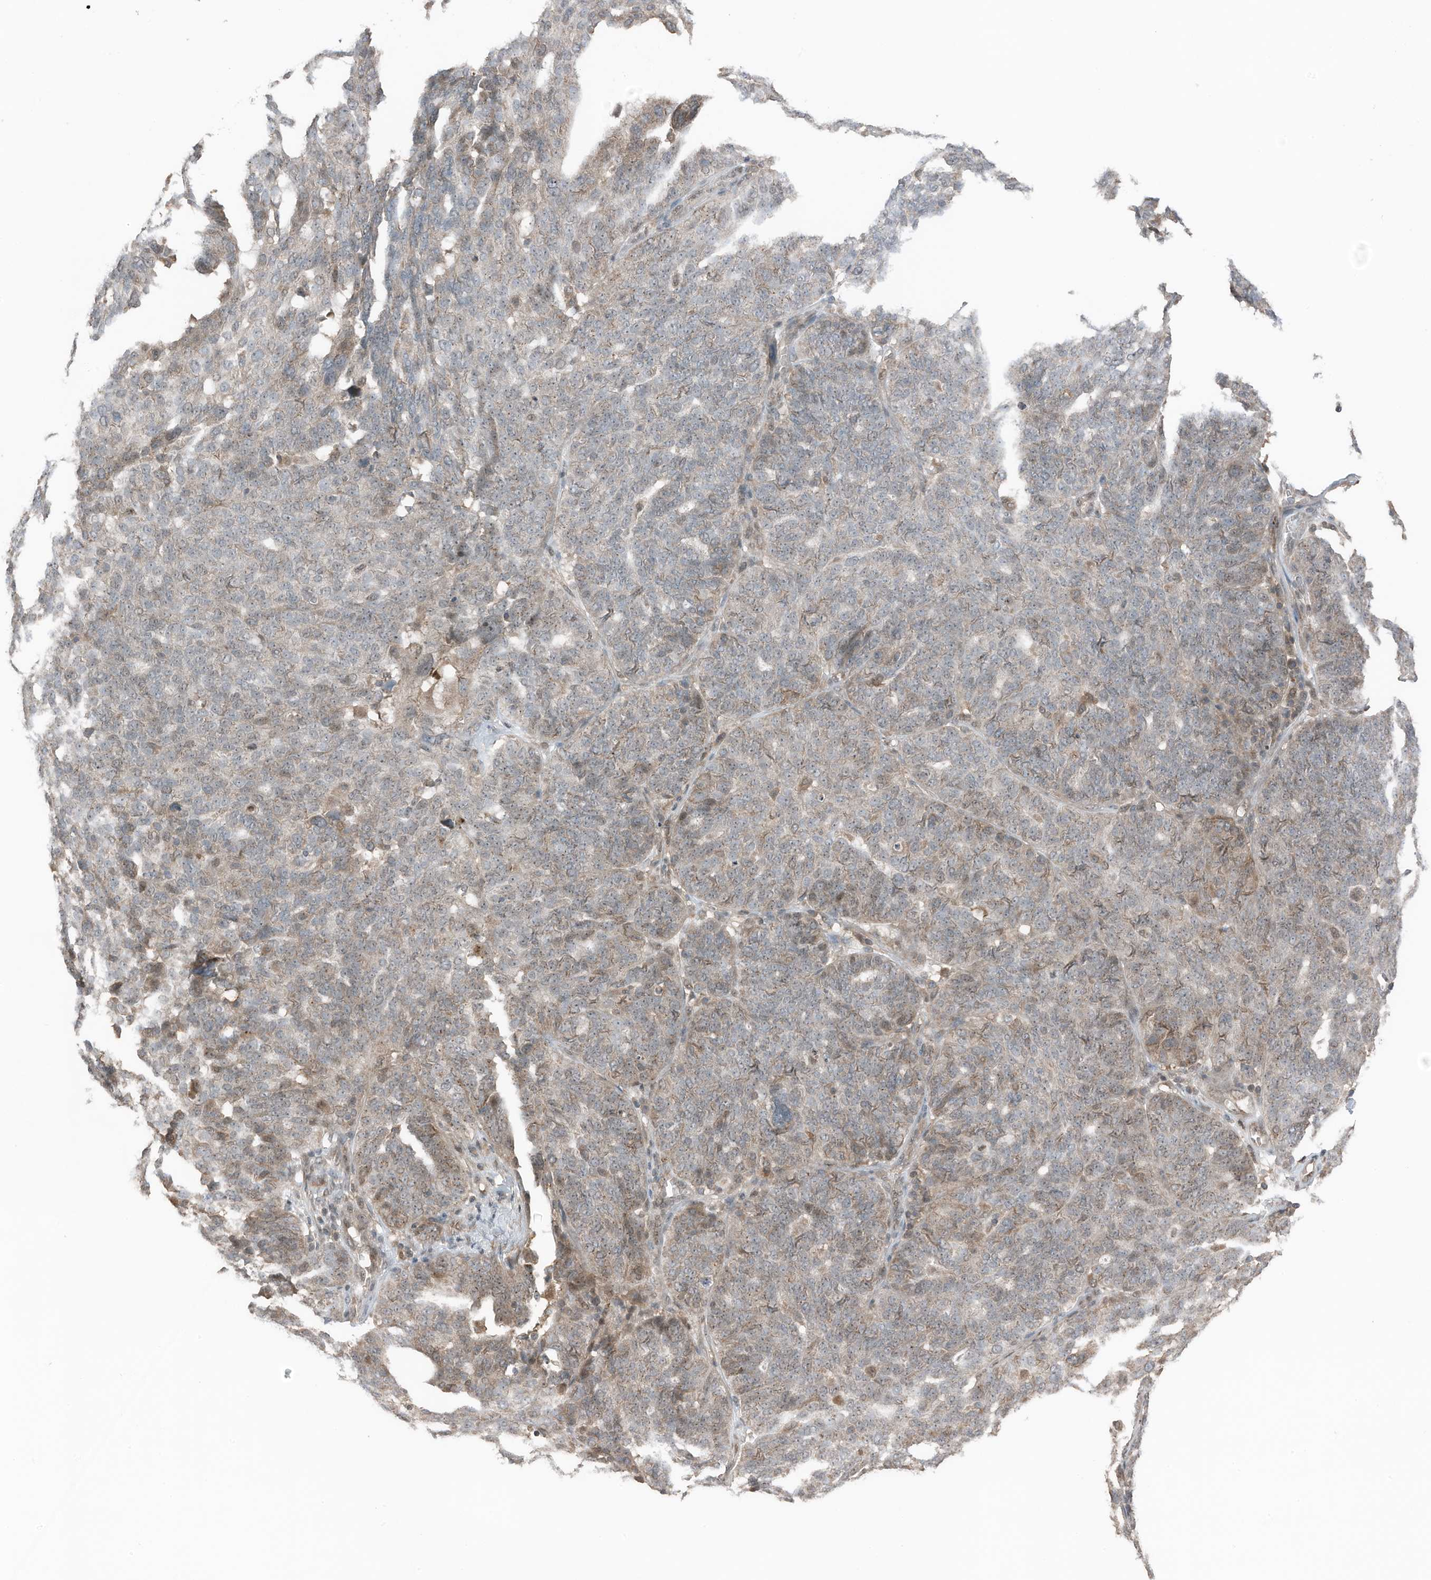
{"staining": {"intensity": "weak", "quantity": "<25%", "location": "cytoplasmic/membranous"}, "tissue": "ovarian cancer", "cell_type": "Tumor cells", "image_type": "cancer", "snomed": [{"axis": "morphology", "description": "Cystadenocarcinoma, serous, NOS"}, {"axis": "topography", "description": "Ovary"}], "caption": "Immunohistochemical staining of ovarian cancer exhibits no significant positivity in tumor cells. (DAB IHC visualized using brightfield microscopy, high magnification).", "gene": "TXNDC9", "patient": {"sex": "female", "age": 59}}